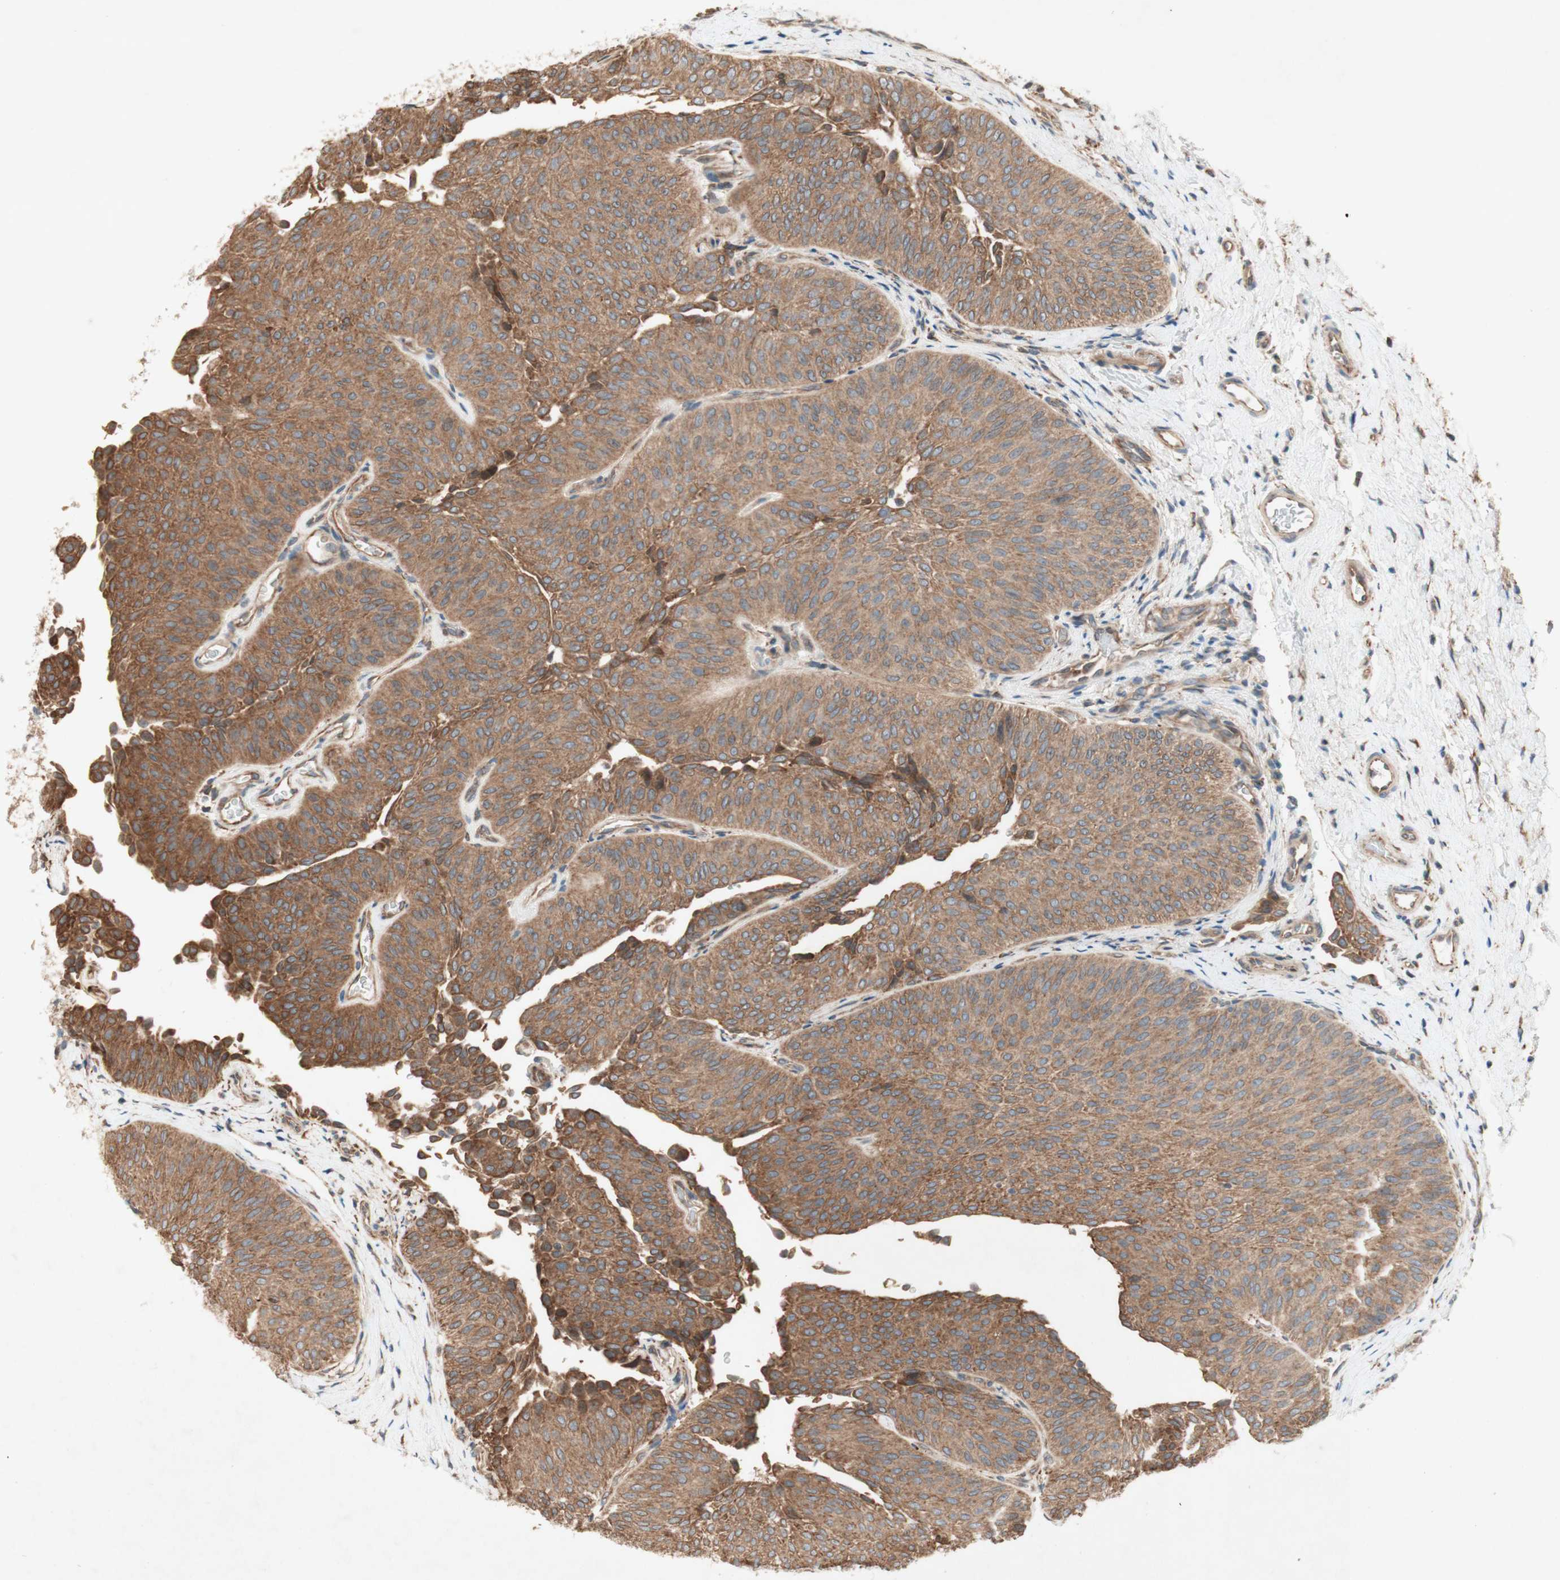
{"staining": {"intensity": "moderate", "quantity": ">75%", "location": "cytoplasmic/membranous"}, "tissue": "urothelial cancer", "cell_type": "Tumor cells", "image_type": "cancer", "snomed": [{"axis": "morphology", "description": "Urothelial carcinoma, Low grade"}, {"axis": "topography", "description": "Urinary bladder"}], "caption": "Urothelial cancer stained with immunohistochemistry (IHC) demonstrates moderate cytoplasmic/membranous staining in approximately >75% of tumor cells. Nuclei are stained in blue.", "gene": "SOCS2", "patient": {"sex": "female", "age": 60}}